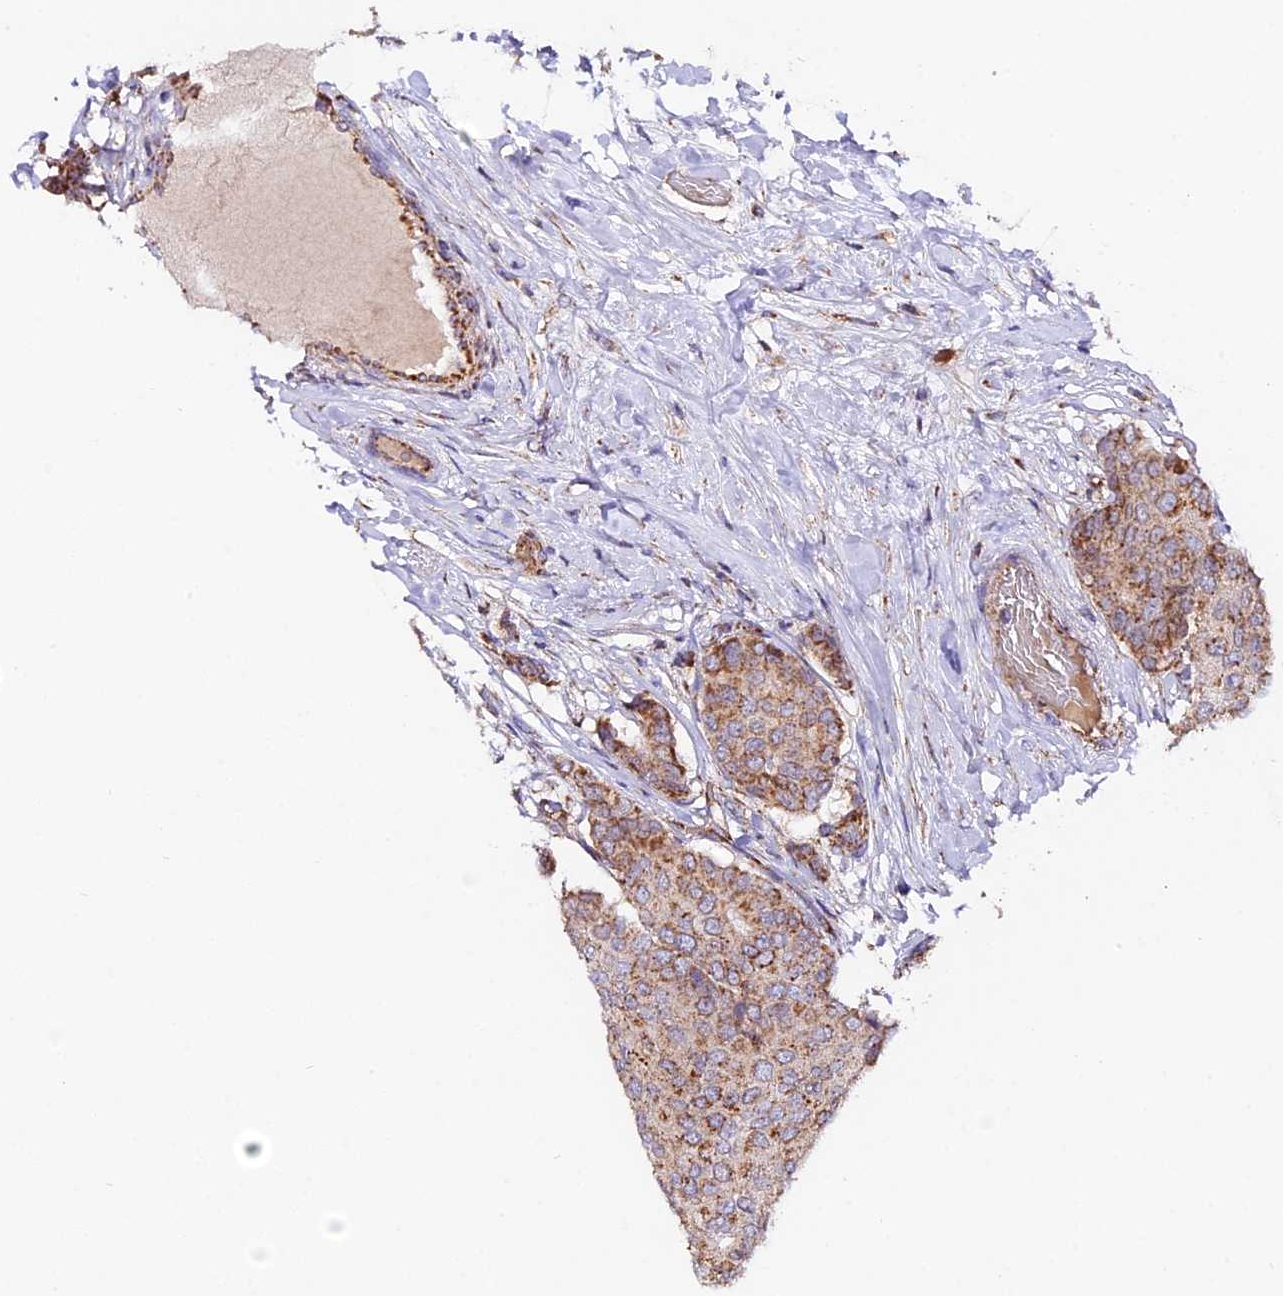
{"staining": {"intensity": "moderate", "quantity": ">75%", "location": "cytoplasmic/membranous"}, "tissue": "breast cancer", "cell_type": "Tumor cells", "image_type": "cancer", "snomed": [{"axis": "morphology", "description": "Duct carcinoma"}, {"axis": "topography", "description": "Breast"}], "caption": "Tumor cells demonstrate medium levels of moderate cytoplasmic/membranous positivity in about >75% of cells in human breast cancer (infiltrating ductal carcinoma).", "gene": "NDUFA8", "patient": {"sex": "female", "age": 75}}